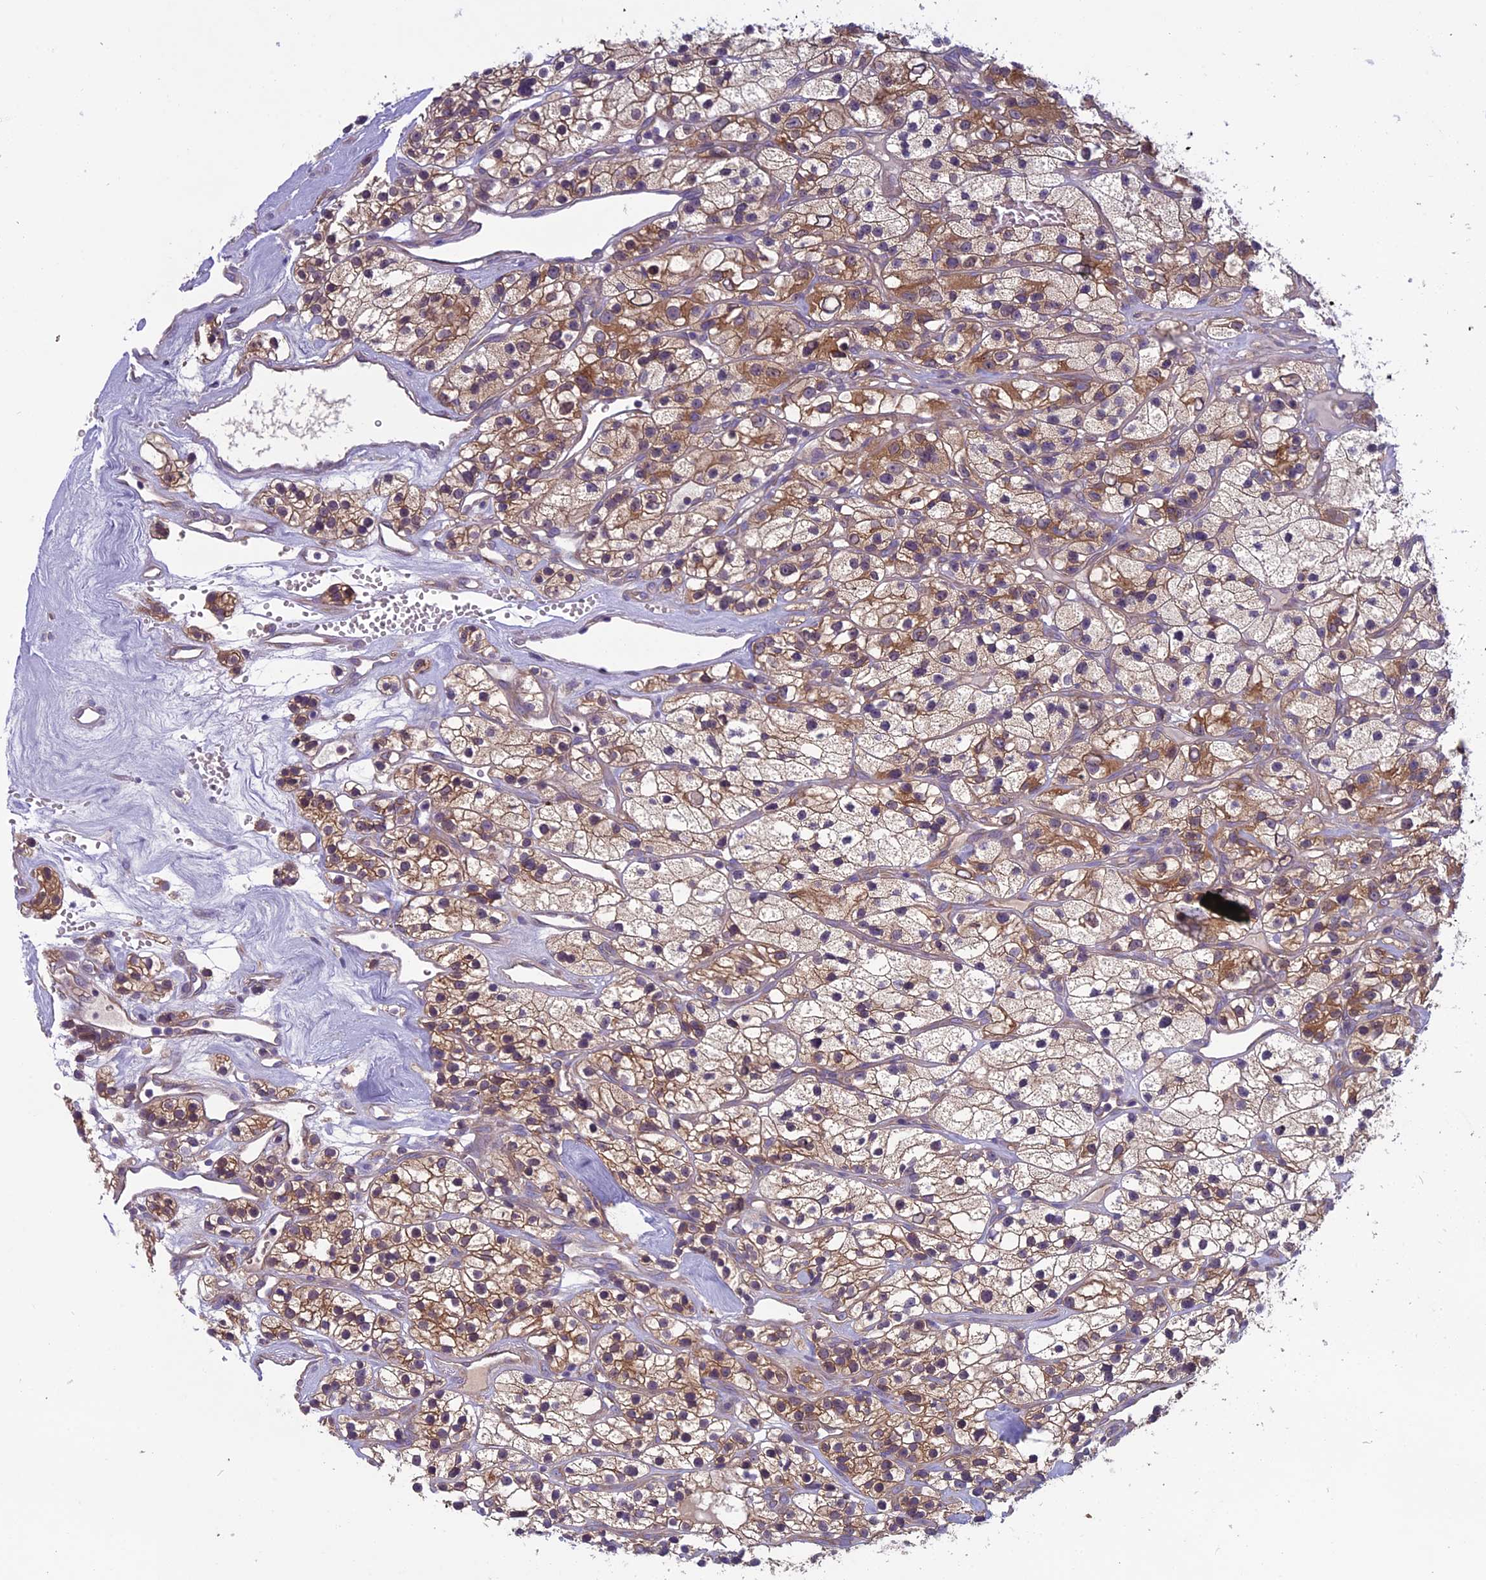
{"staining": {"intensity": "moderate", "quantity": ">75%", "location": "cytoplasmic/membranous"}, "tissue": "renal cancer", "cell_type": "Tumor cells", "image_type": "cancer", "snomed": [{"axis": "morphology", "description": "Adenocarcinoma, NOS"}, {"axis": "topography", "description": "Kidney"}], "caption": "Renal adenocarcinoma stained with a brown dye displays moderate cytoplasmic/membranous positive positivity in about >75% of tumor cells.", "gene": "DCTN5", "patient": {"sex": "female", "age": 57}}